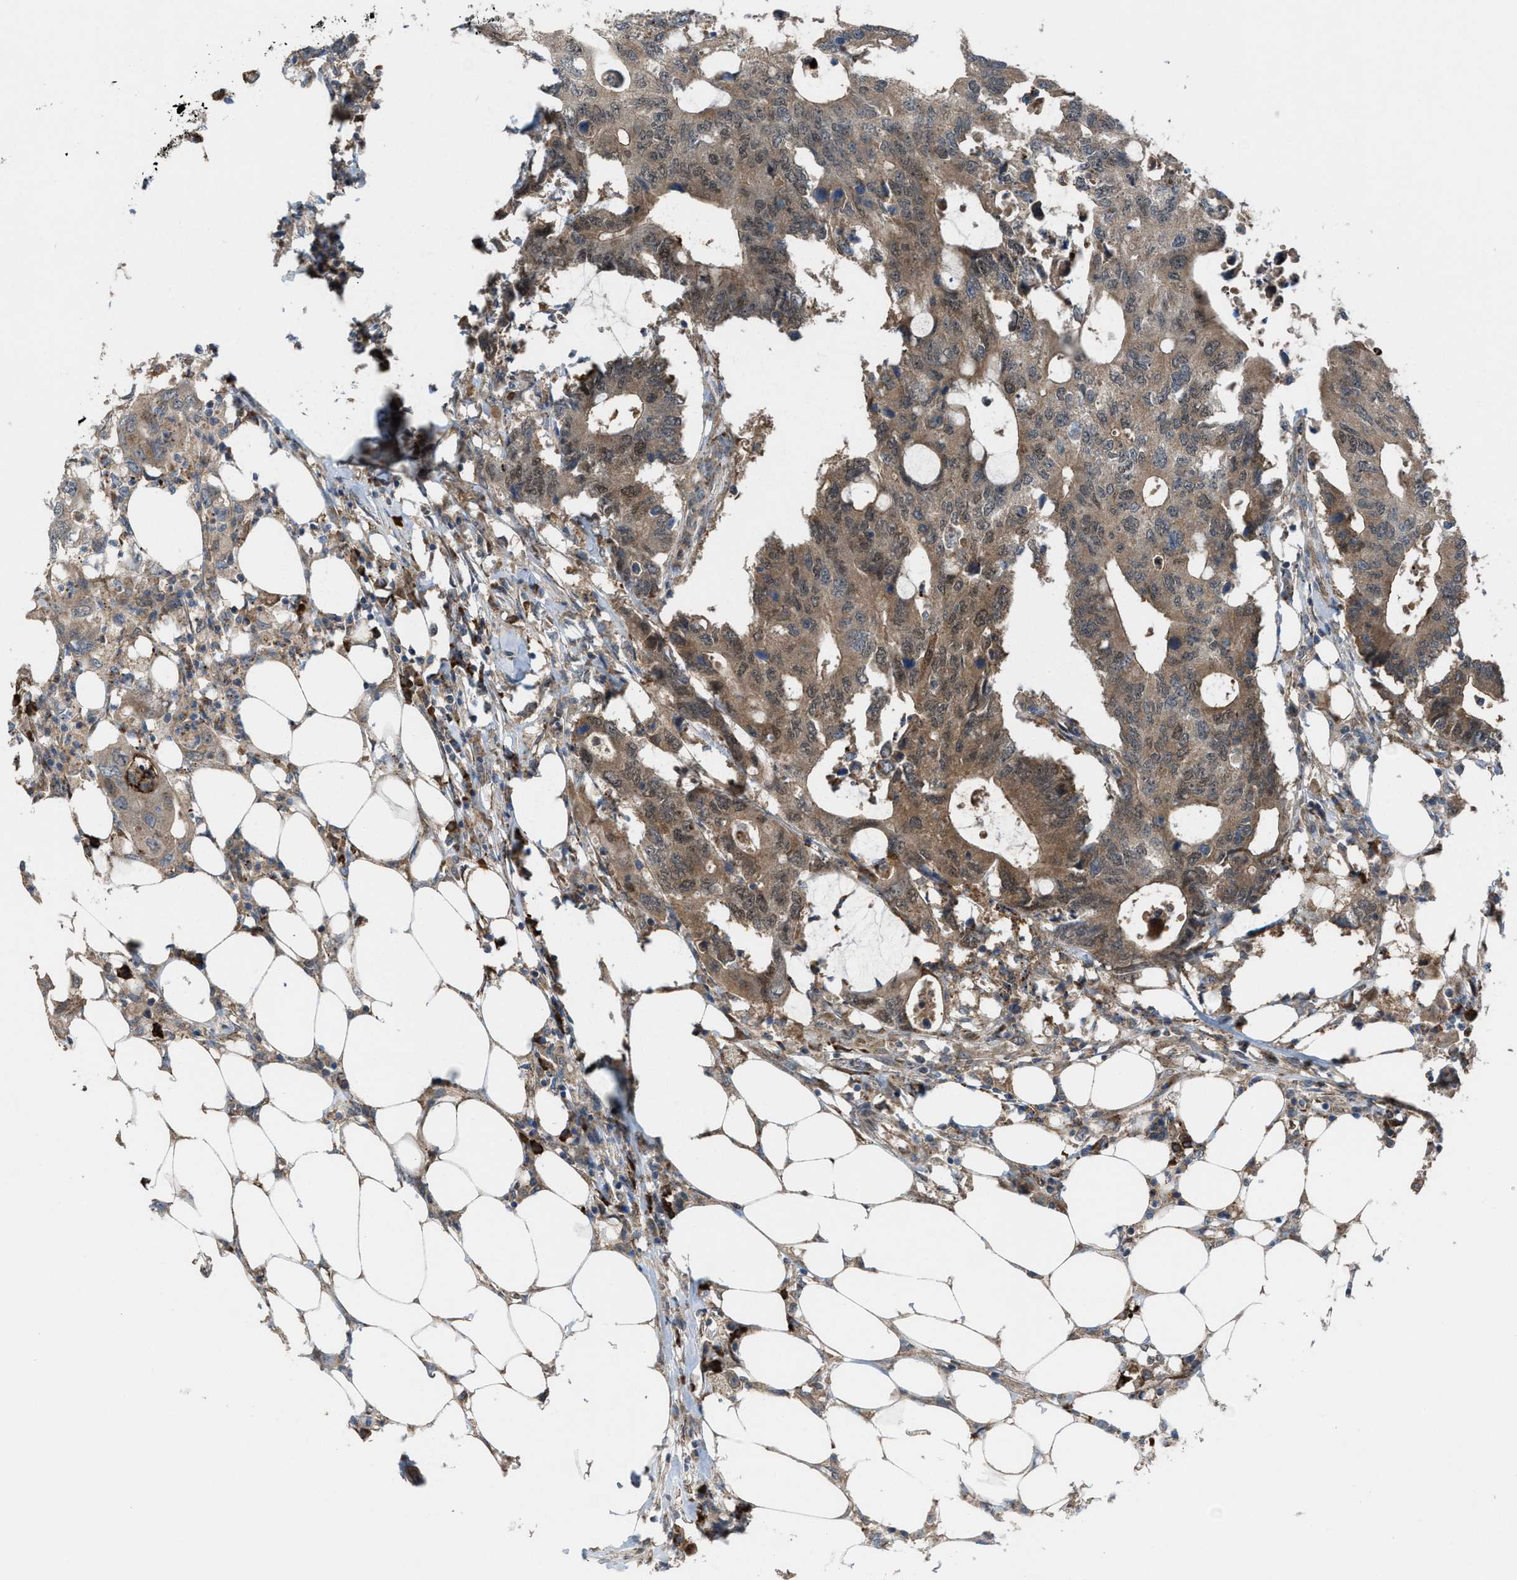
{"staining": {"intensity": "moderate", "quantity": ">75%", "location": "cytoplasmic/membranous"}, "tissue": "colorectal cancer", "cell_type": "Tumor cells", "image_type": "cancer", "snomed": [{"axis": "morphology", "description": "Adenocarcinoma, NOS"}, {"axis": "topography", "description": "Colon"}], "caption": "Protein expression by immunohistochemistry (IHC) reveals moderate cytoplasmic/membranous staining in approximately >75% of tumor cells in adenocarcinoma (colorectal).", "gene": "PLAA", "patient": {"sex": "male", "age": 71}}